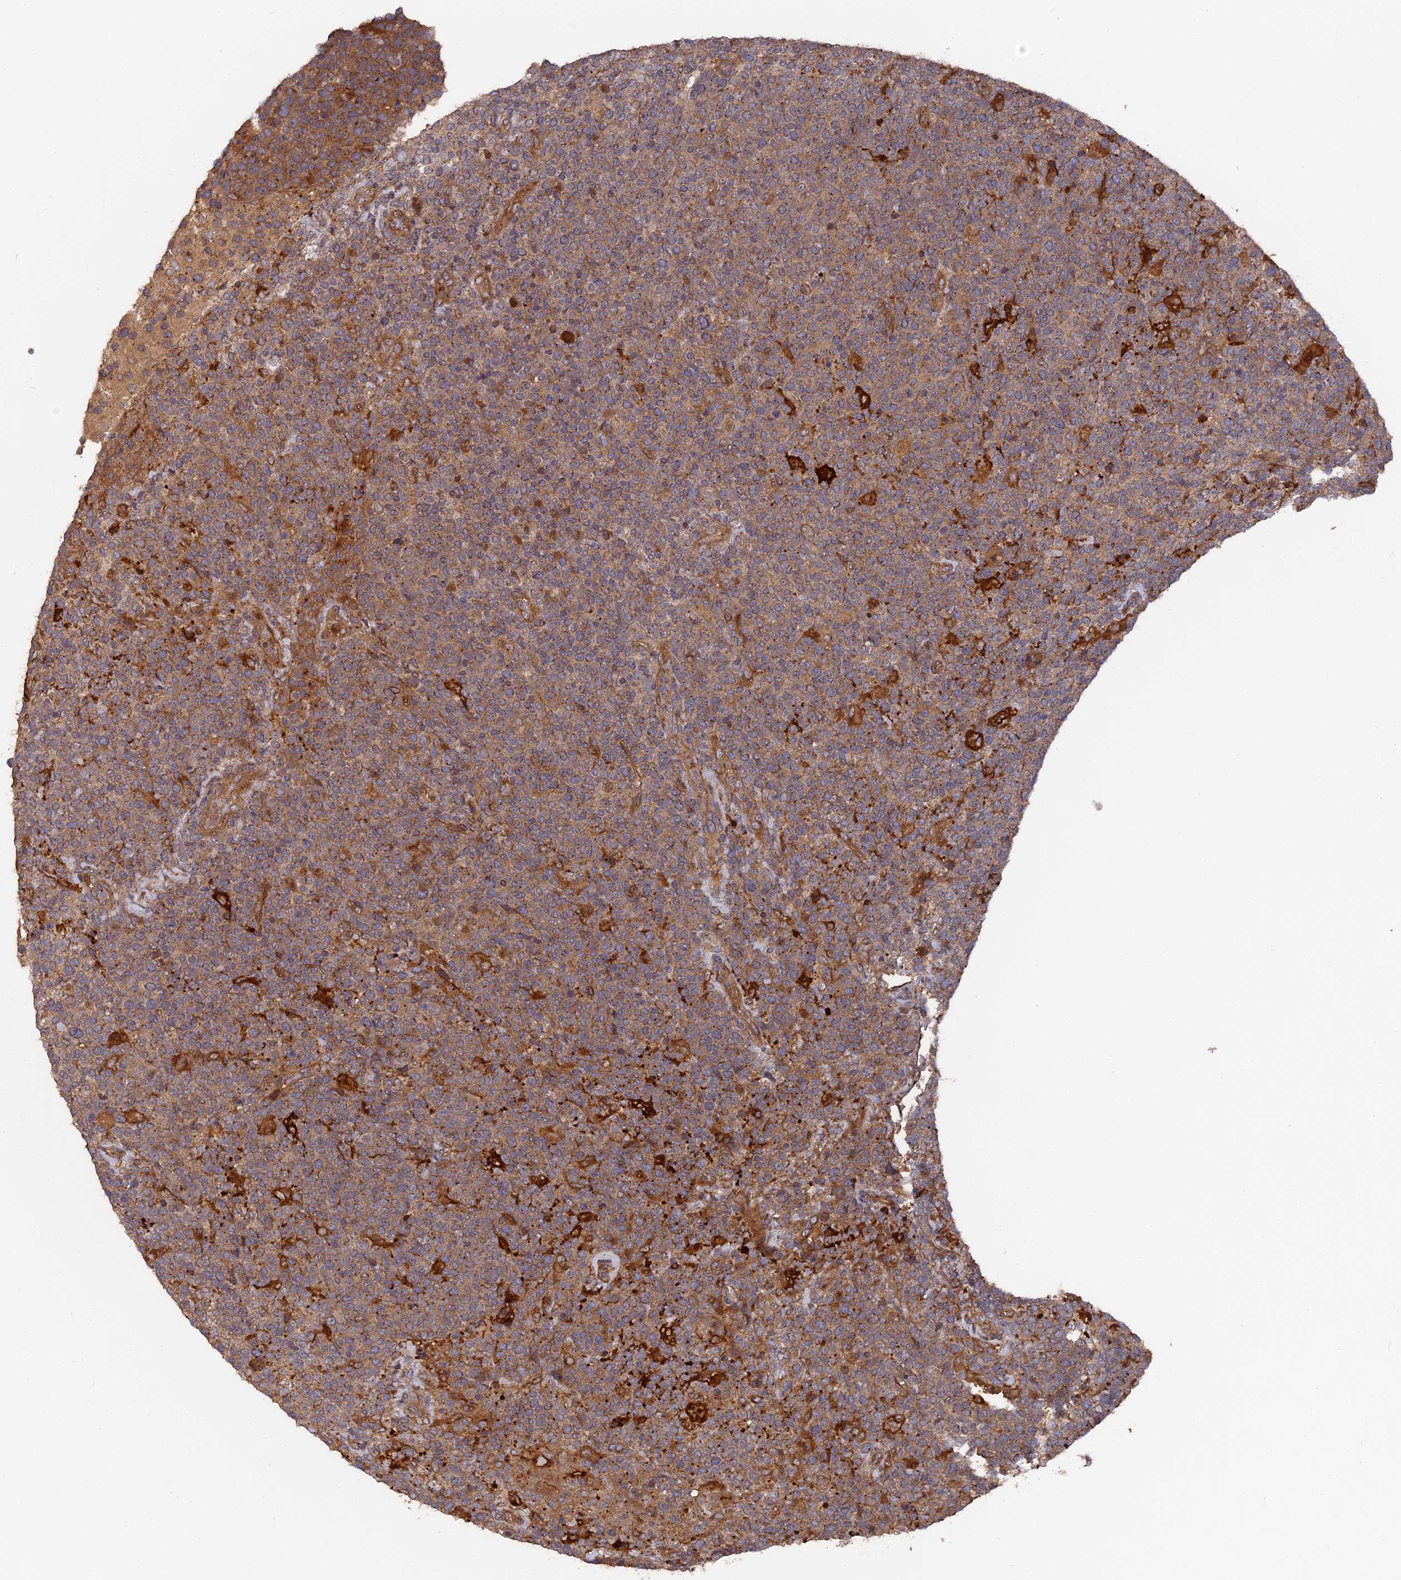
{"staining": {"intensity": "weak", "quantity": ">75%", "location": "cytoplasmic/membranous"}, "tissue": "lymphoma", "cell_type": "Tumor cells", "image_type": "cancer", "snomed": [{"axis": "morphology", "description": "Malignant lymphoma, non-Hodgkin's type, High grade"}, {"axis": "topography", "description": "Lymph node"}], "caption": "Malignant lymphoma, non-Hodgkin's type (high-grade) stained for a protein displays weak cytoplasmic/membranous positivity in tumor cells. The staining was performed using DAB, with brown indicating positive protein expression. Nuclei are stained blue with hematoxylin.", "gene": "DEF8", "patient": {"sex": "male", "age": 61}}